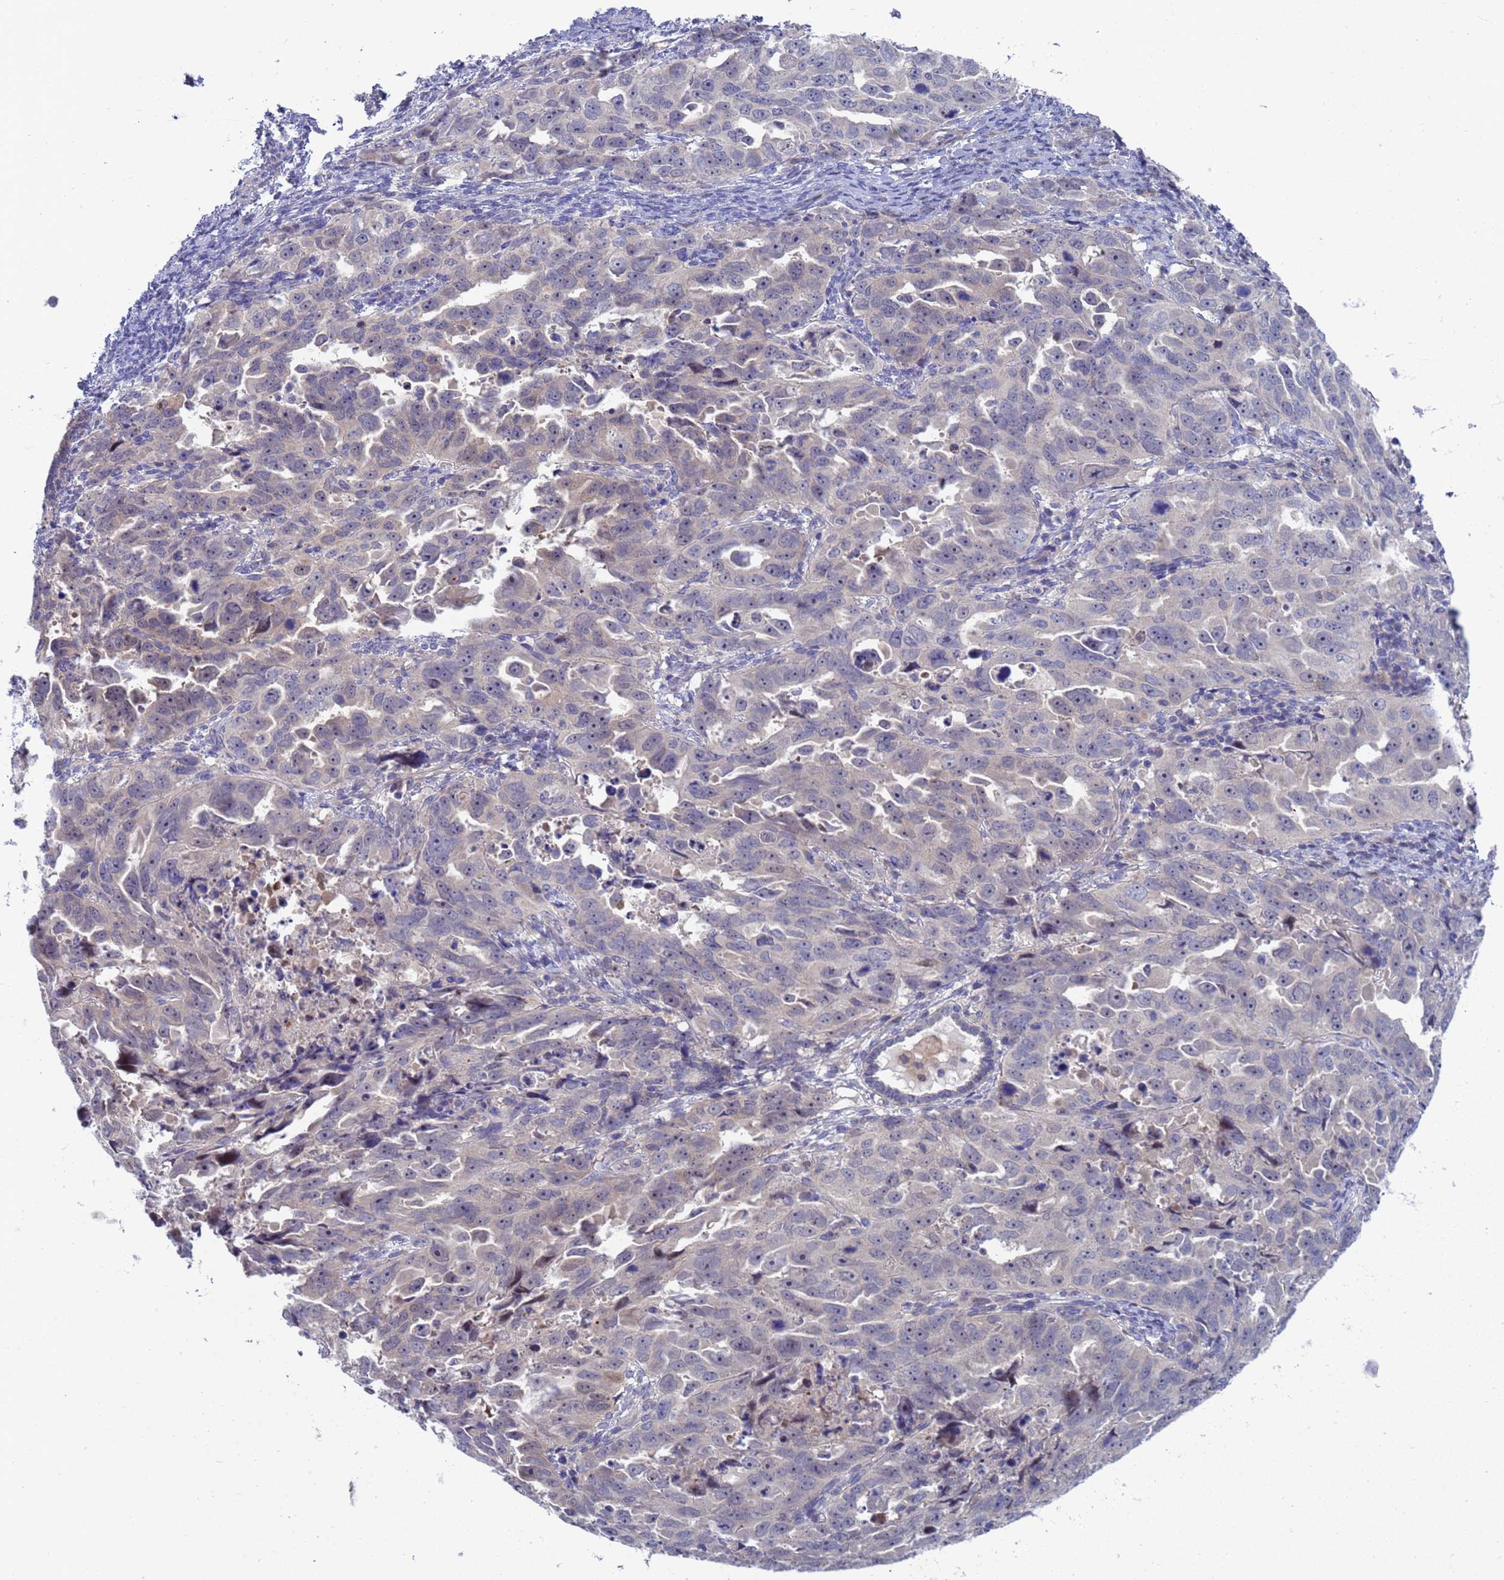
{"staining": {"intensity": "negative", "quantity": "none", "location": "none"}, "tissue": "endometrial cancer", "cell_type": "Tumor cells", "image_type": "cancer", "snomed": [{"axis": "morphology", "description": "Adenocarcinoma, NOS"}, {"axis": "topography", "description": "Endometrium"}], "caption": "This is an immunohistochemistry image of endometrial adenocarcinoma. There is no expression in tumor cells.", "gene": "ENOSF1", "patient": {"sex": "female", "age": 65}}